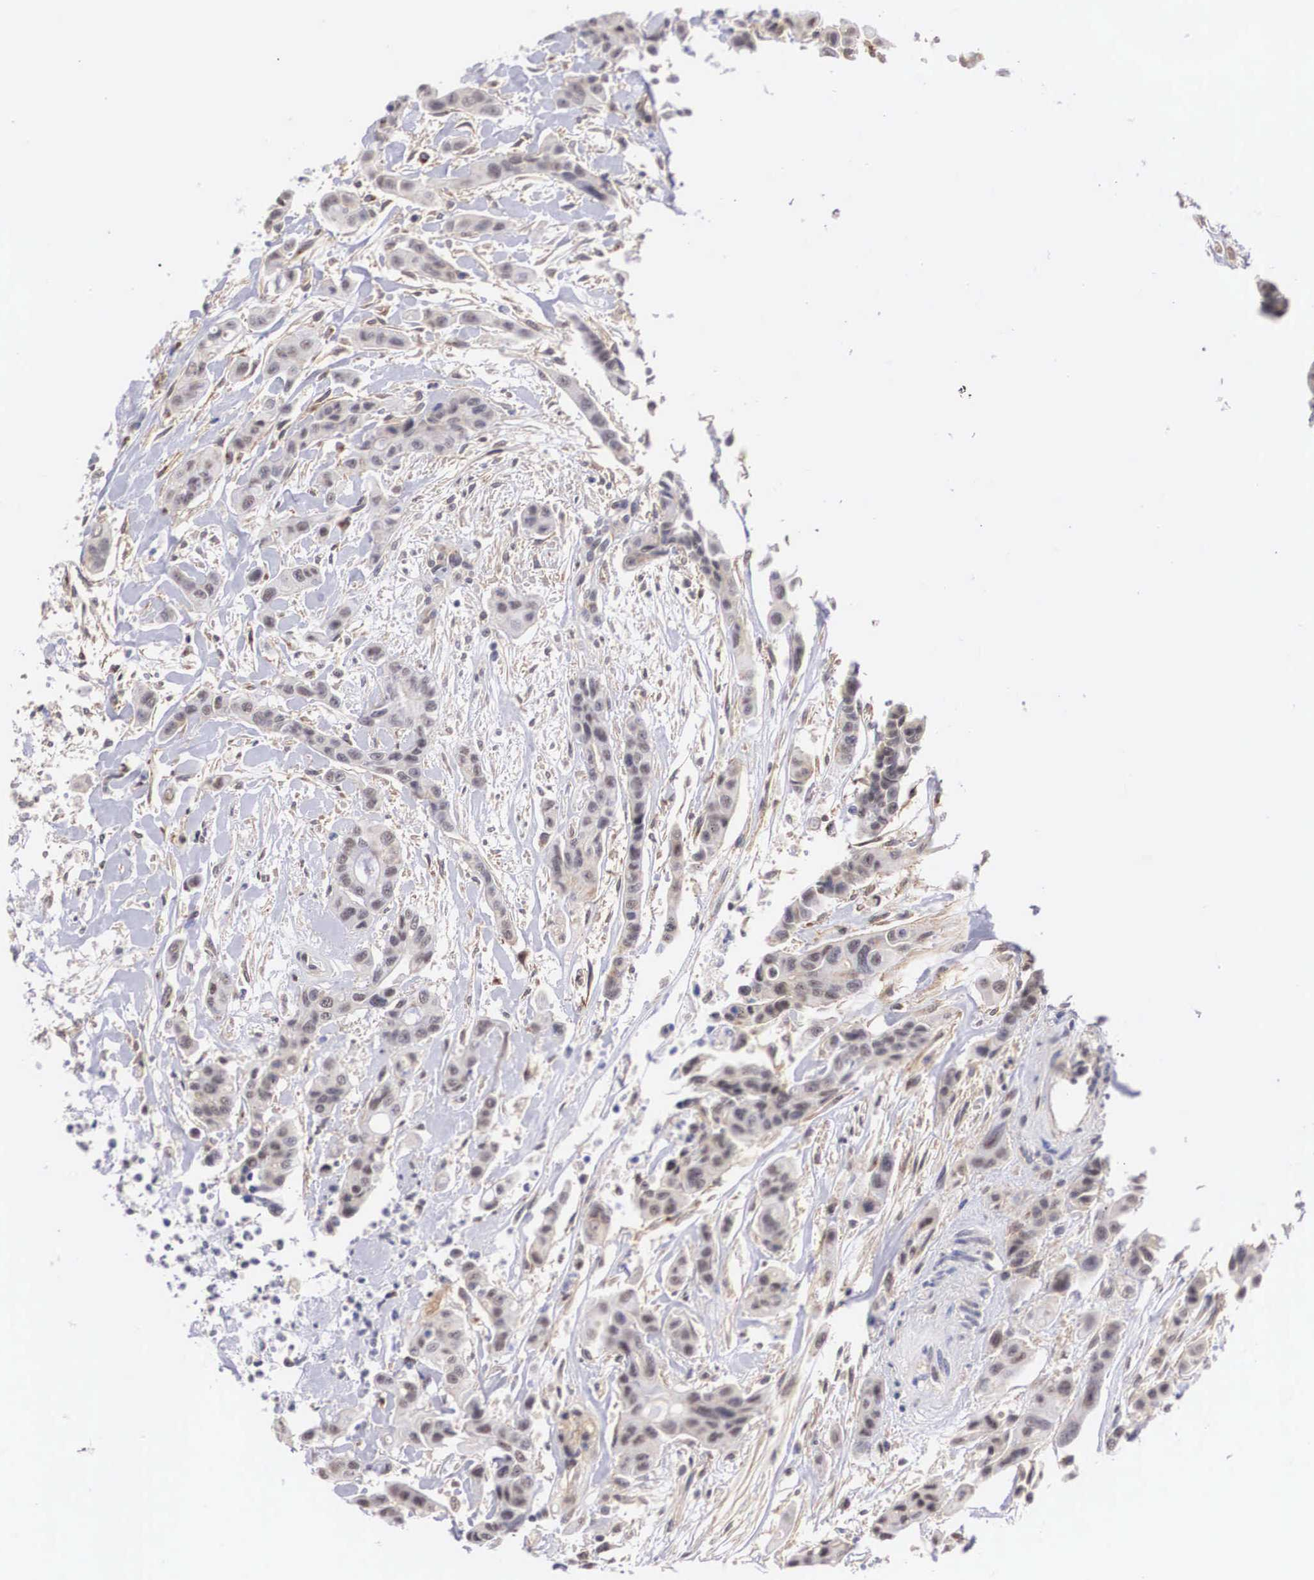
{"staining": {"intensity": "negative", "quantity": "none", "location": "none"}, "tissue": "colorectal cancer", "cell_type": "Tumor cells", "image_type": "cancer", "snomed": [{"axis": "morphology", "description": "Adenocarcinoma, NOS"}, {"axis": "topography", "description": "Colon"}], "caption": "Immunohistochemical staining of human colorectal cancer (adenocarcinoma) exhibits no significant expression in tumor cells. Brightfield microscopy of immunohistochemistry (IHC) stained with DAB (brown) and hematoxylin (blue), captured at high magnification.", "gene": "NR4A2", "patient": {"sex": "female", "age": 70}}